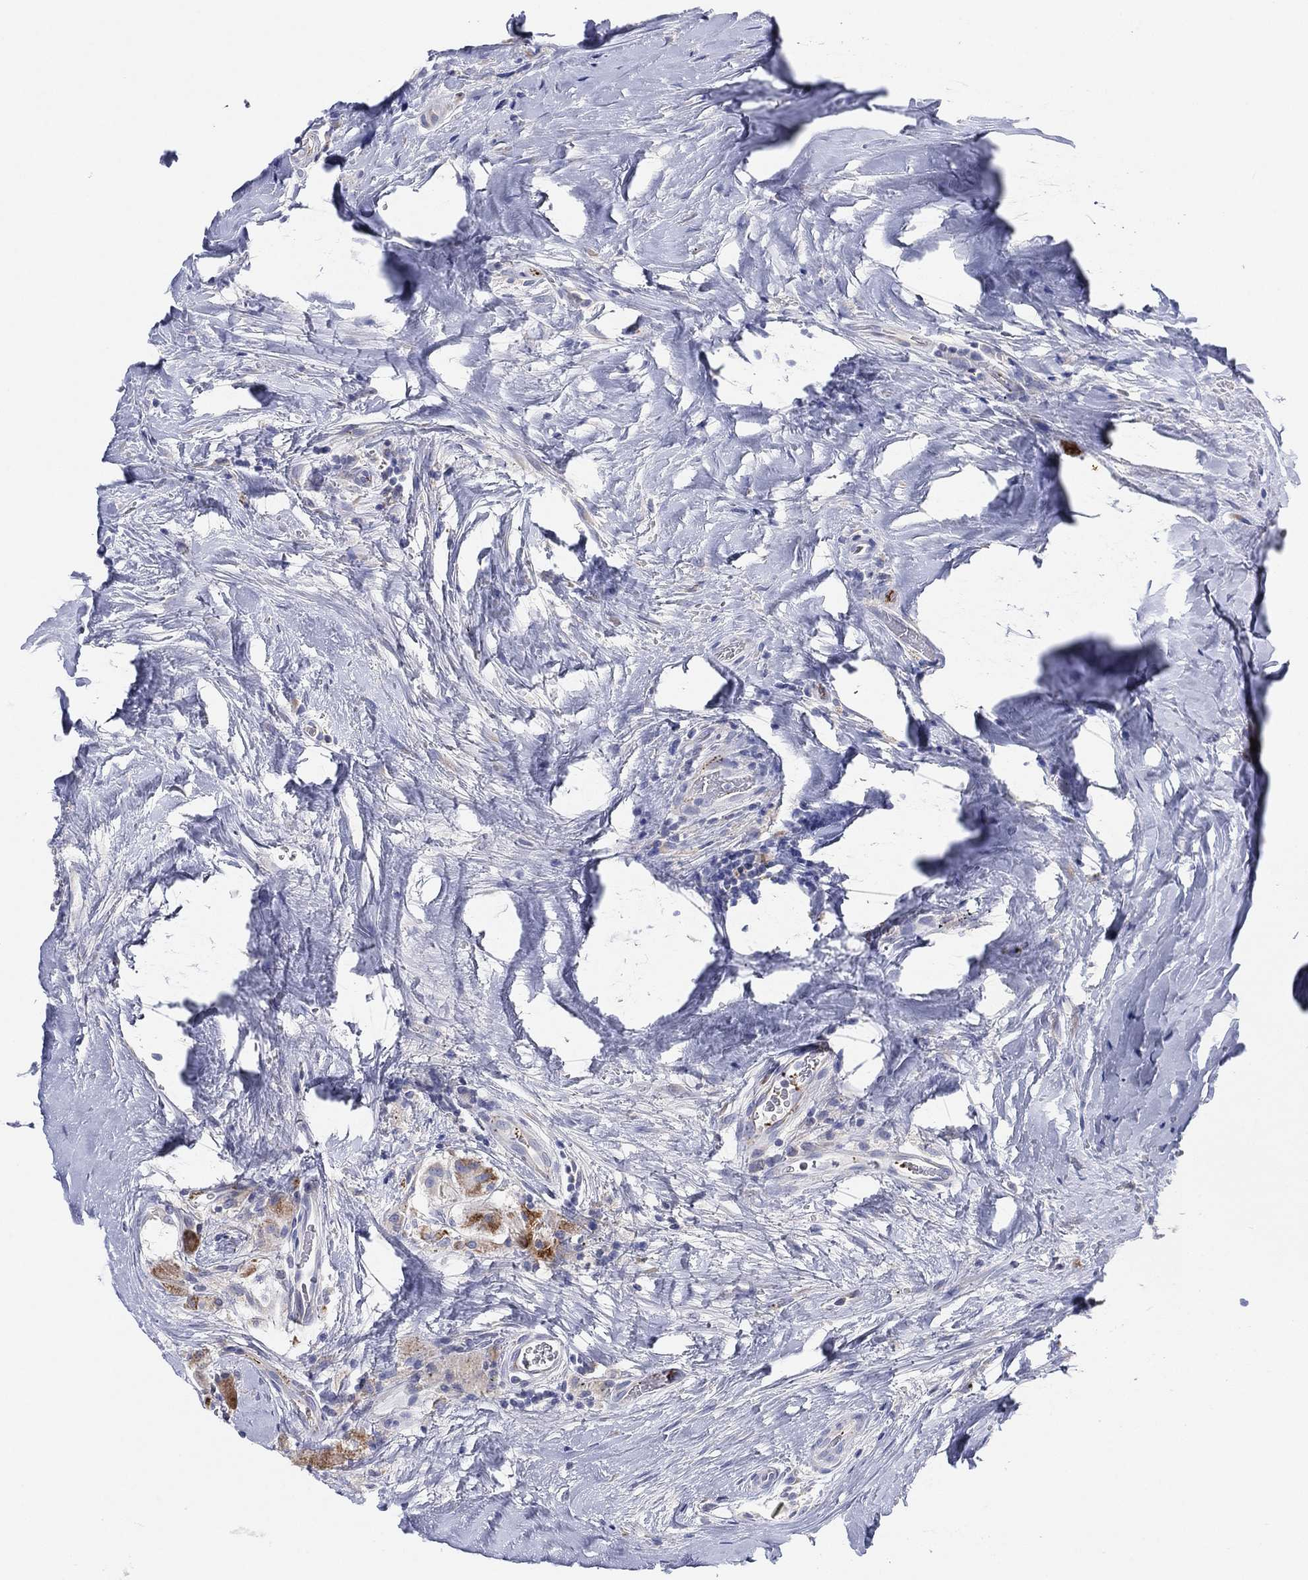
{"staining": {"intensity": "moderate", "quantity": "<25%", "location": "cytoplasmic/membranous"}, "tissue": "thyroid cancer", "cell_type": "Tumor cells", "image_type": "cancer", "snomed": [{"axis": "morphology", "description": "Papillary adenocarcinoma, NOS"}, {"axis": "topography", "description": "Thyroid gland"}], "caption": "IHC (DAB) staining of human papillary adenocarcinoma (thyroid) displays moderate cytoplasmic/membranous protein expression in about <25% of tumor cells.", "gene": "TMEM40", "patient": {"sex": "male", "age": 61}}